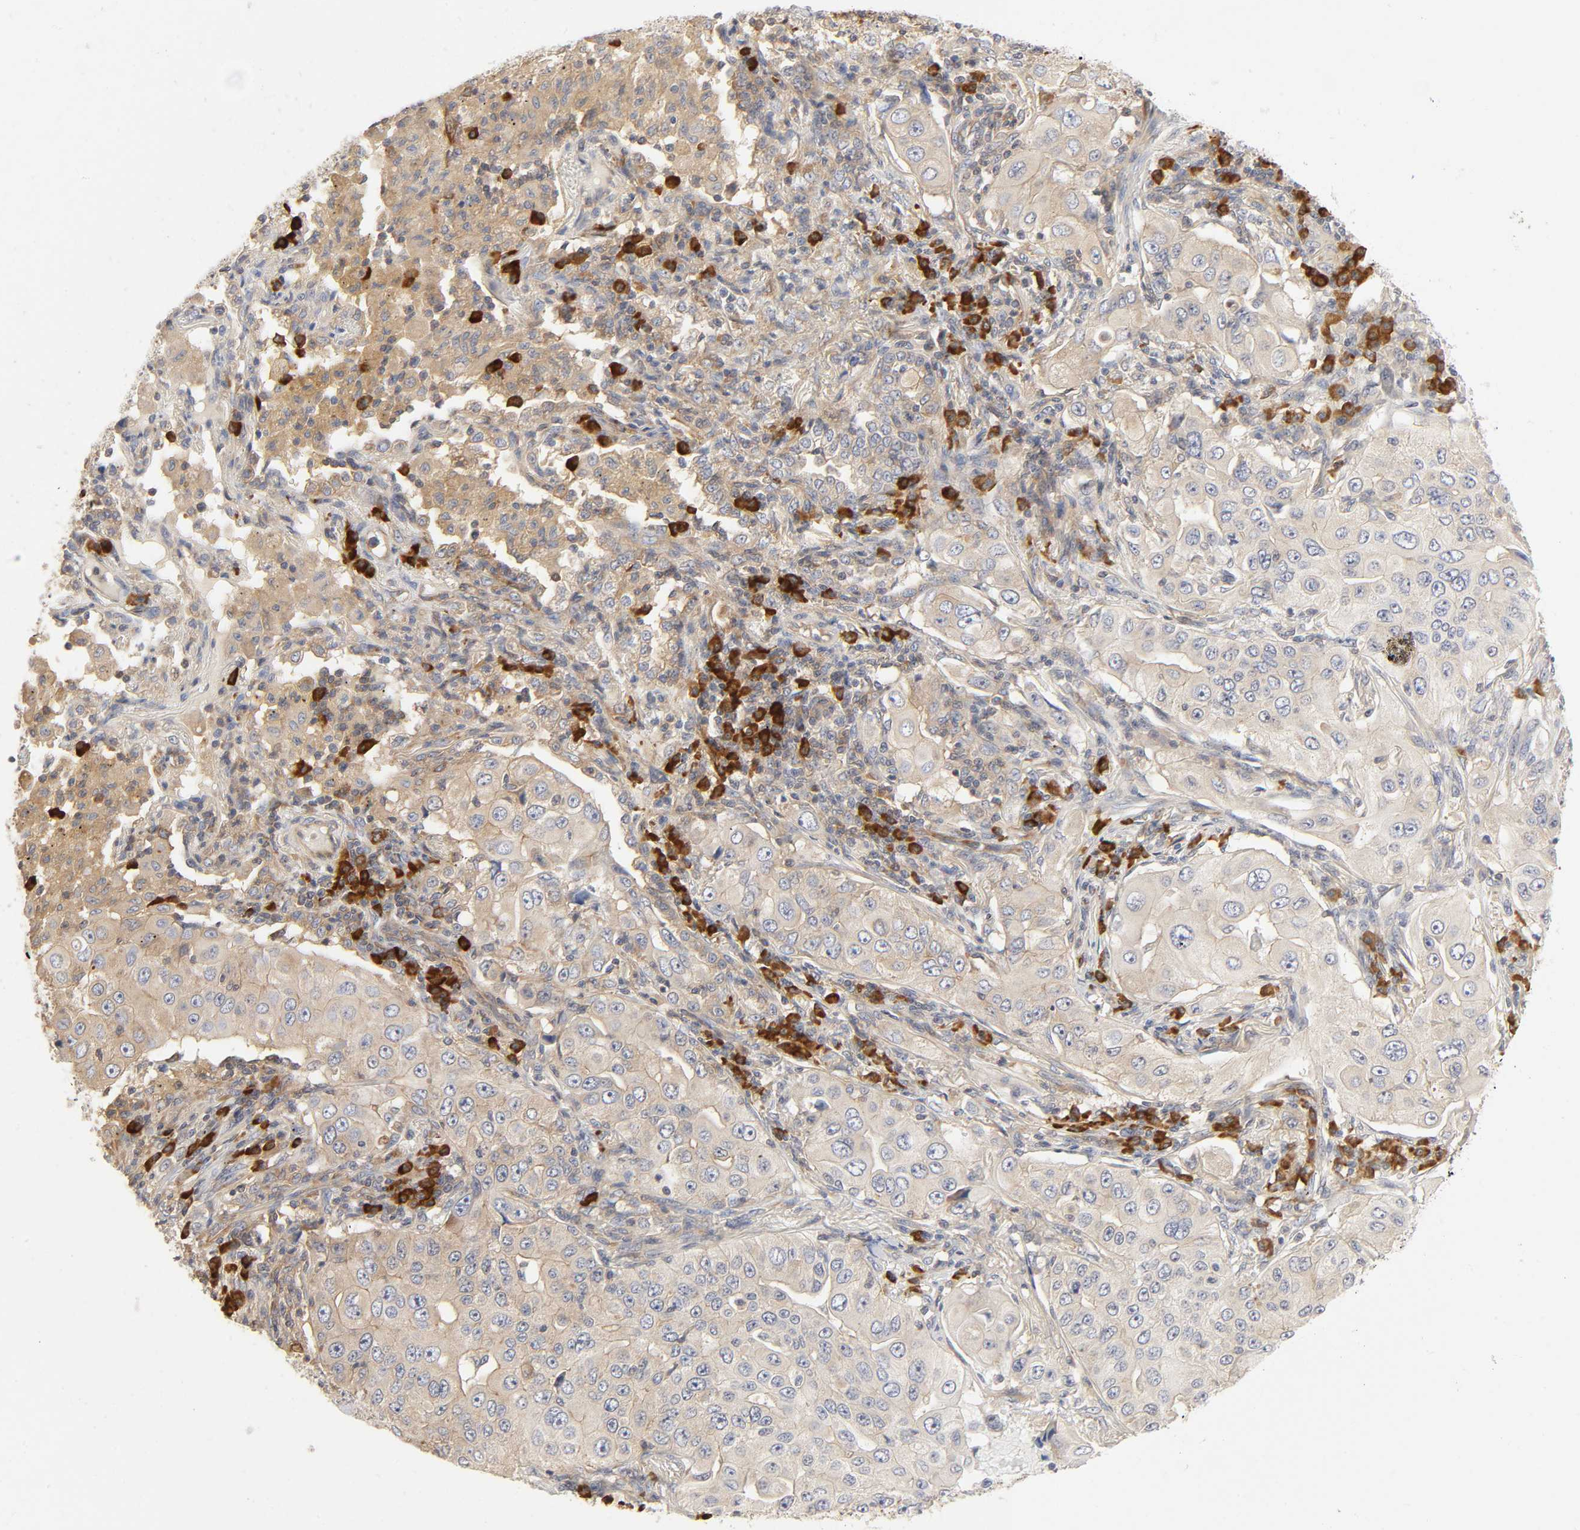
{"staining": {"intensity": "weak", "quantity": ">75%", "location": "cytoplasmic/membranous"}, "tissue": "lung cancer", "cell_type": "Tumor cells", "image_type": "cancer", "snomed": [{"axis": "morphology", "description": "Adenocarcinoma, NOS"}, {"axis": "topography", "description": "Lung"}], "caption": "Weak cytoplasmic/membranous protein positivity is identified in about >75% of tumor cells in lung cancer (adenocarcinoma). (IHC, brightfield microscopy, high magnification).", "gene": "SCHIP1", "patient": {"sex": "male", "age": 84}}